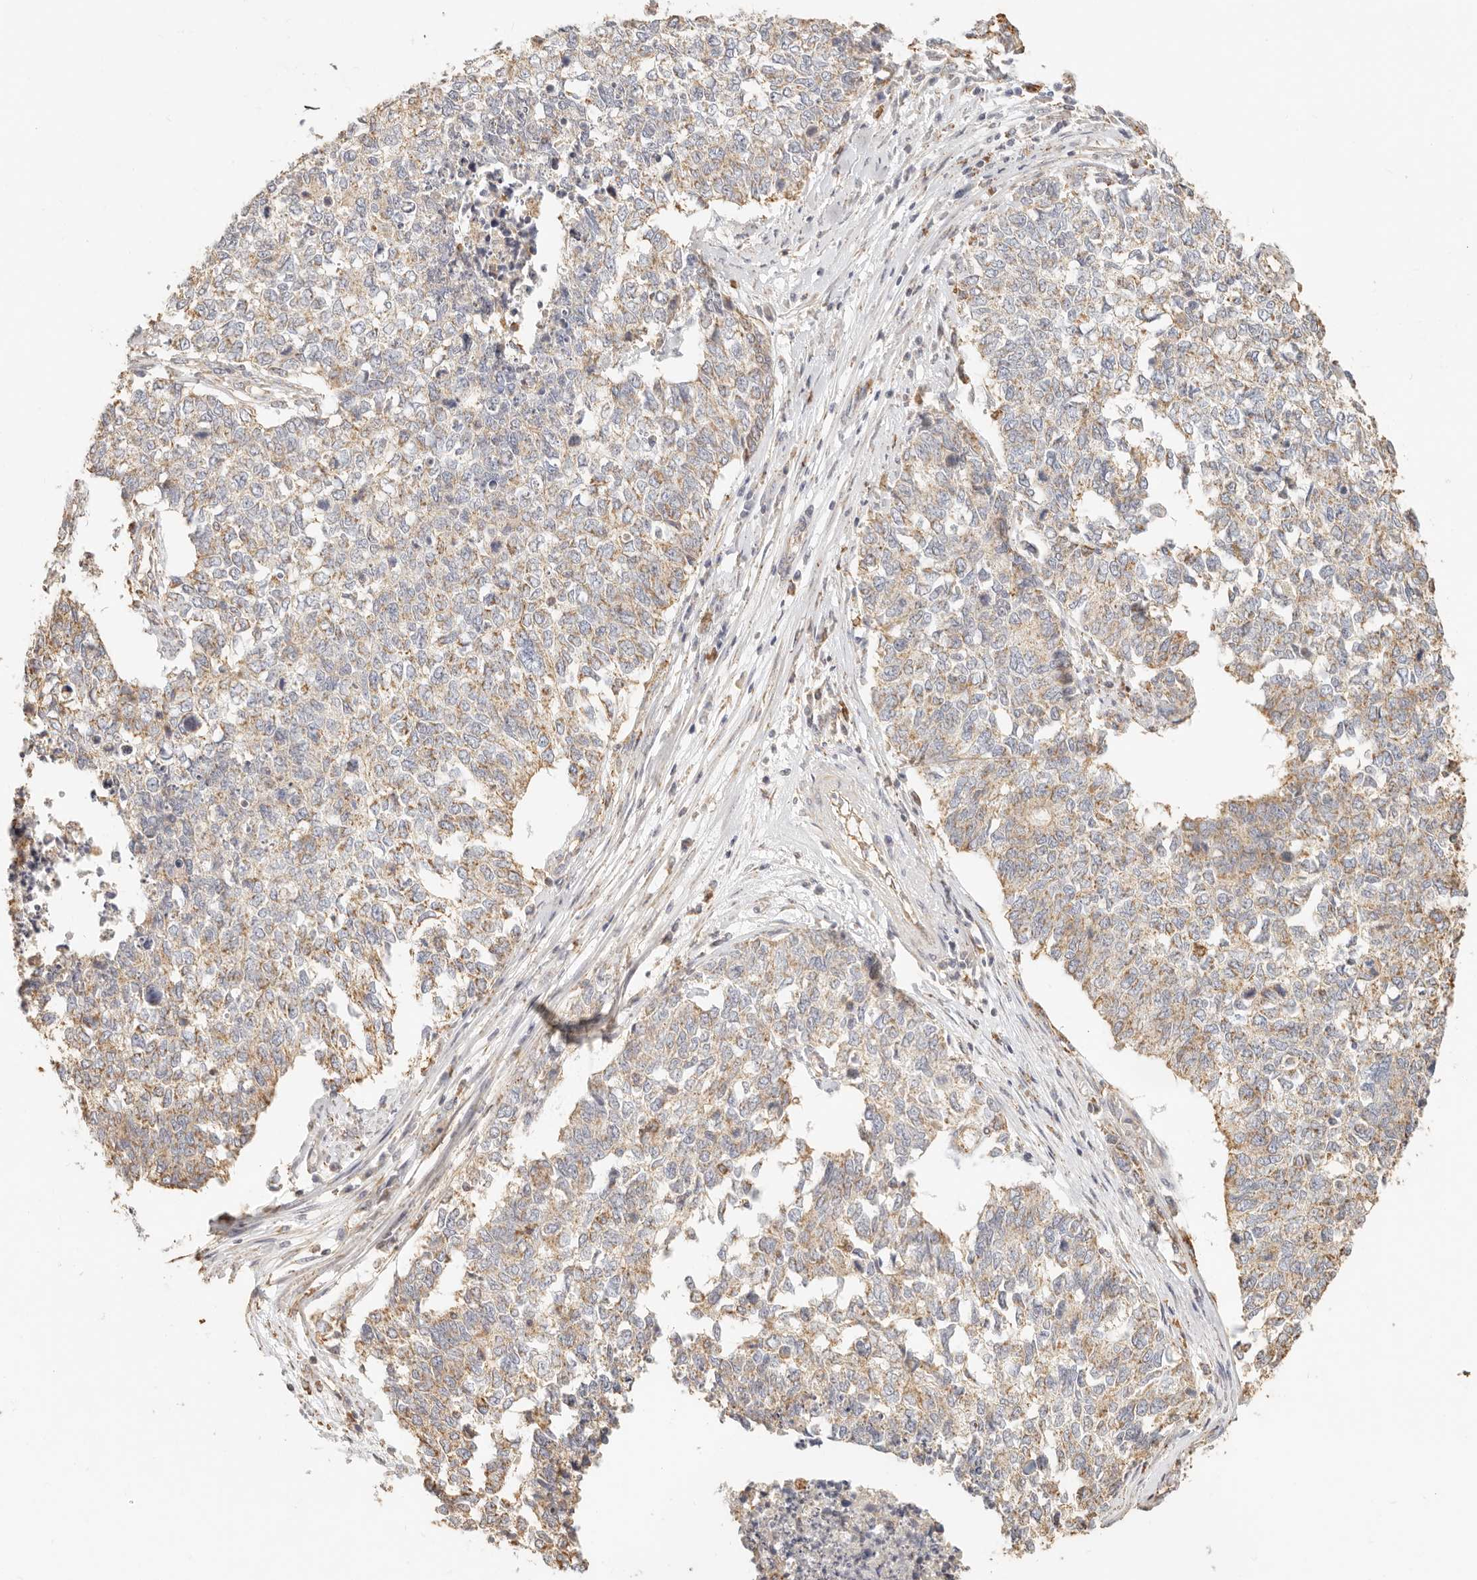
{"staining": {"intensity": "weak", "quantity": "25%-75%", "location": "cytoplasmic/membranous"}, "tissue": "cervical cancer", "cell_type": "Tumor cells", "image_type": "cancer", "snomed": [{"axis": "morphology", "description": "Squamous cell carcinoma, NOS"}, {"axis": "topography", "description": "Cervix"}], "caption": "Squamous cell carcinoma (cervical) stained with a protein marker displays weak staining in tumor cells.", "gene": "CNMD", "patient": {"sex": "female", "age": 63}}